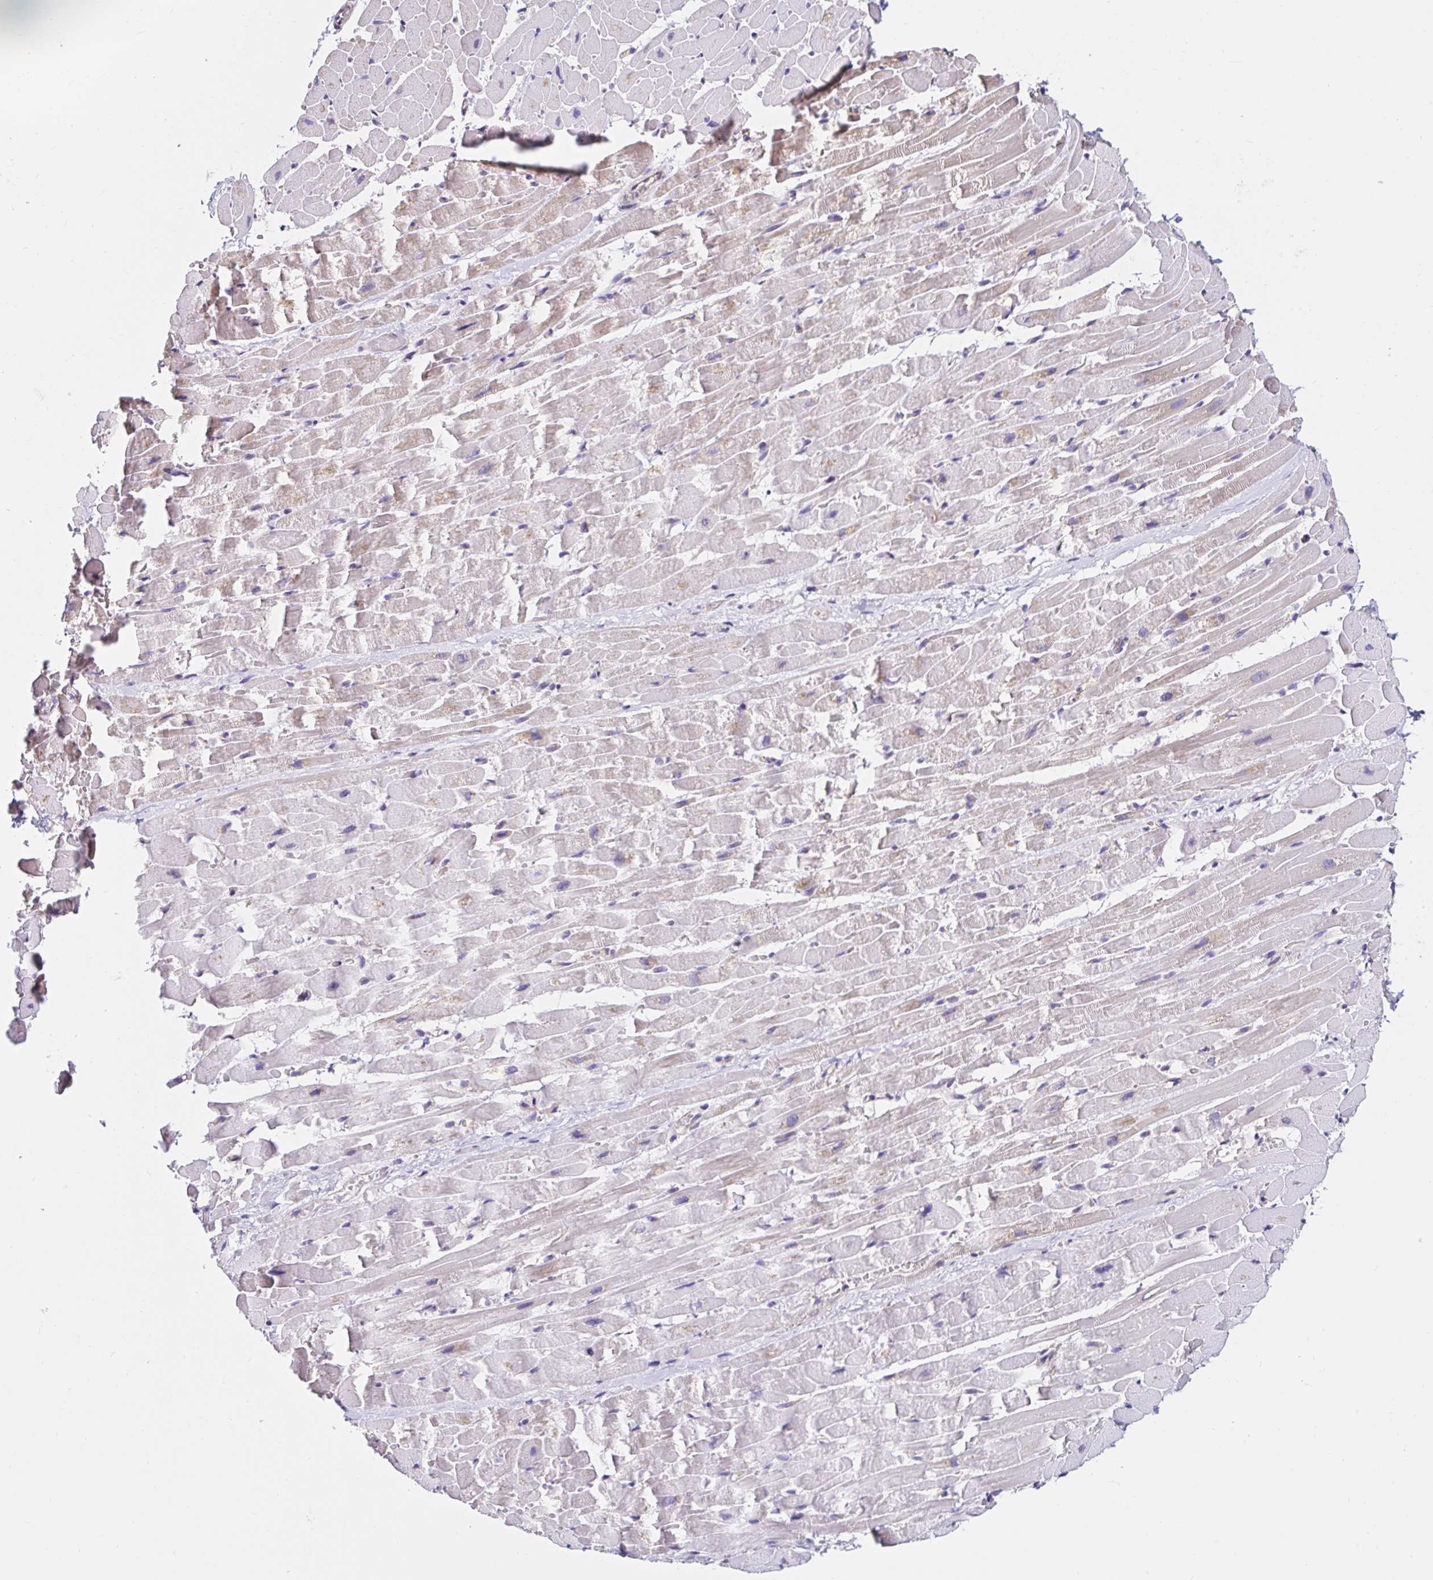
{"staining": {"intensity": "weak", "quantity": "25%-75%", "location": "cytoplasmic/membranous"}, "tissue": "heart muscle", "cell_type": "Cardiomyocytes", "image_type": "normal", "snomed": [{"axis": "morphology", "description": "Normal tissue, NOS"}, {"axis": "topography", "description": "Heart"}], "caption": "IHC histopathology image of normal human heart muscle stained for a protein (brown), which reveals low levels of weak cytoplasmic/membranous positivity in about 25%-75% of cardiomyocytes.", "gene": "VSIG2", "patient": {"sex": "male", "age": 37}}